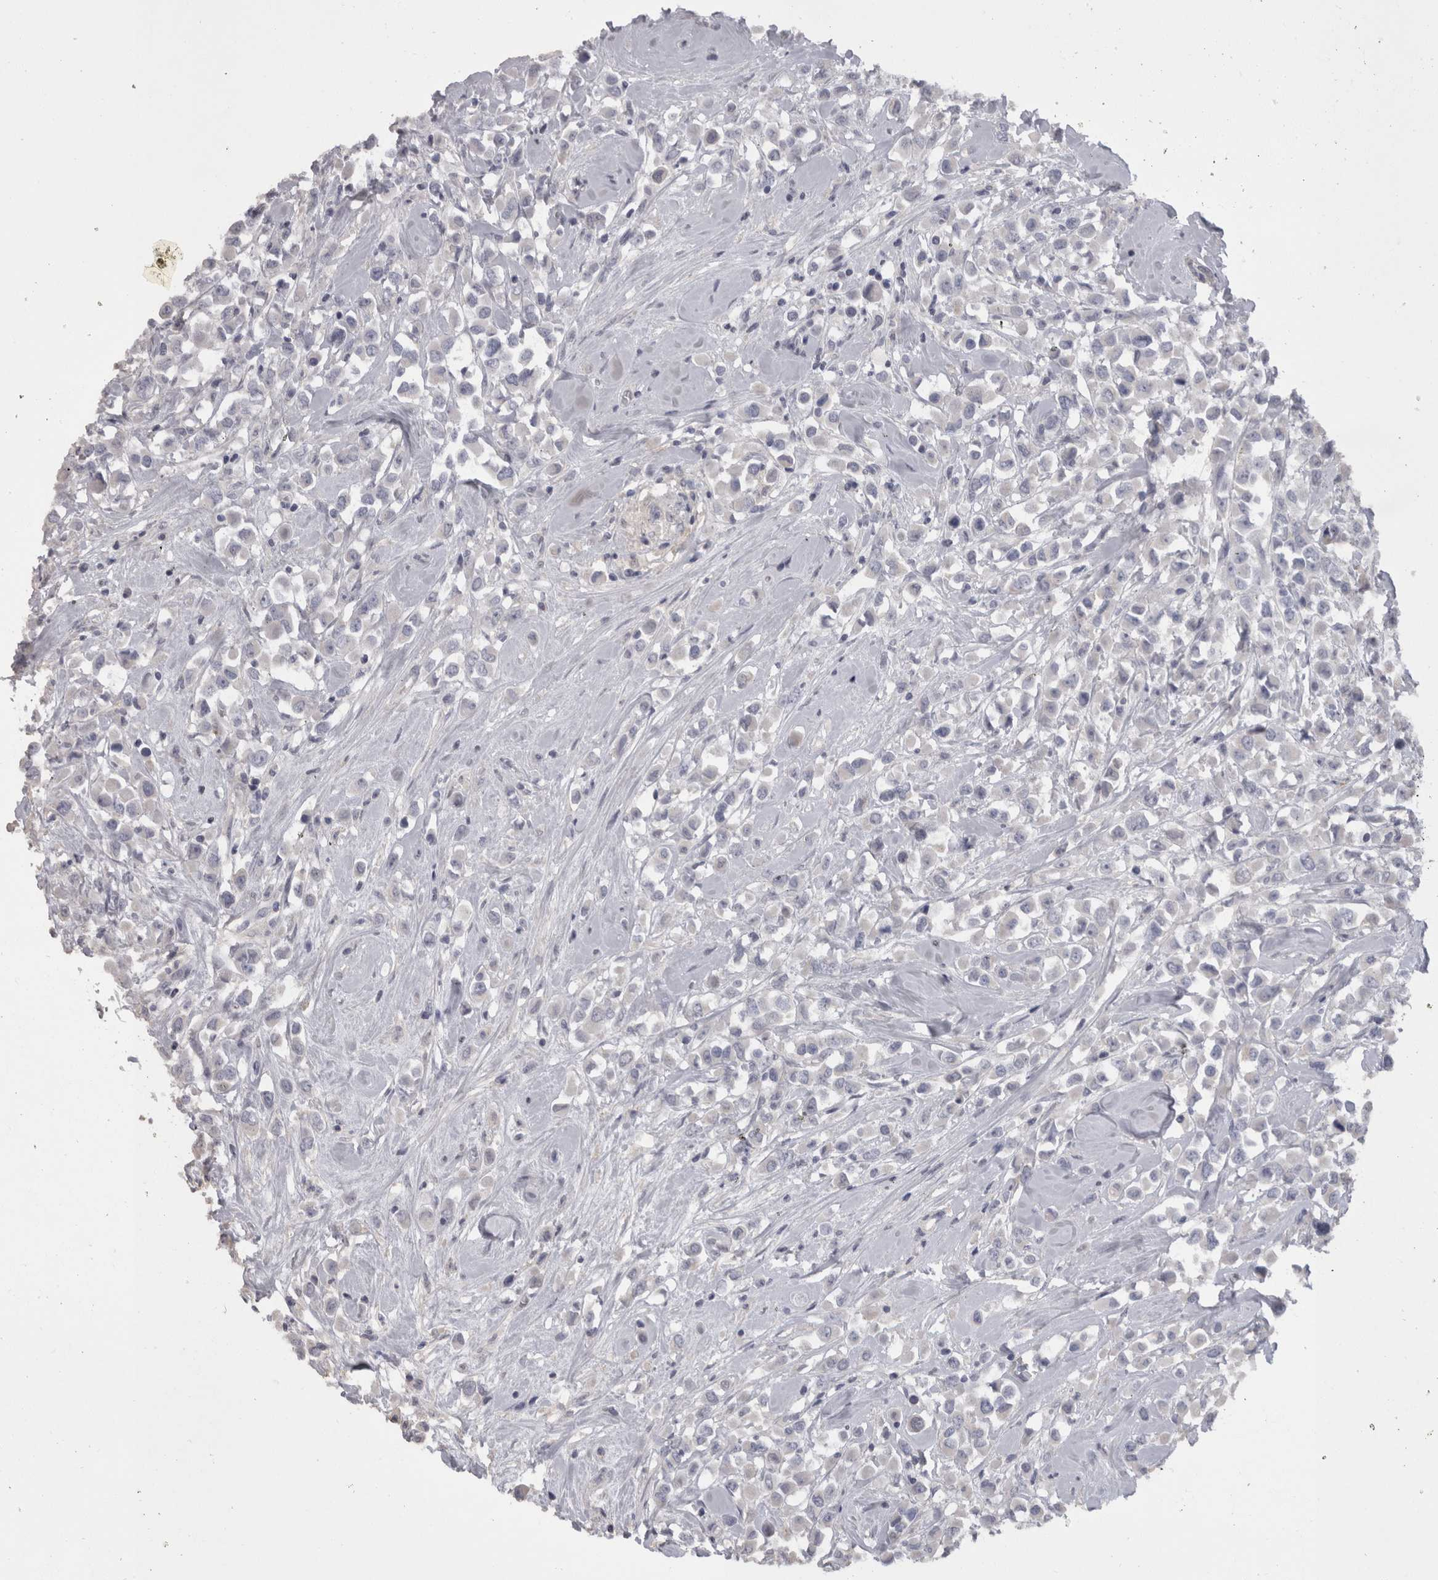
{"staining": {"intensity": "negative", "quantity": "none", "location": "none"}, "tissue": "breast cancer", "cell_type": "Tumor cells", "image_type": "cancer", "snomed": [{"axis": "morphology", "description": "Duct carcinoma"}, {"axis": "topography", "description": "Breast"}], "caption": "Immunohistochemical staining of breast cancer (intraductal carcinoma) shows no significant positivity in tumor cells.", "gene": "CAMK2D", "patient": {"sex": "female", "age": 61}}